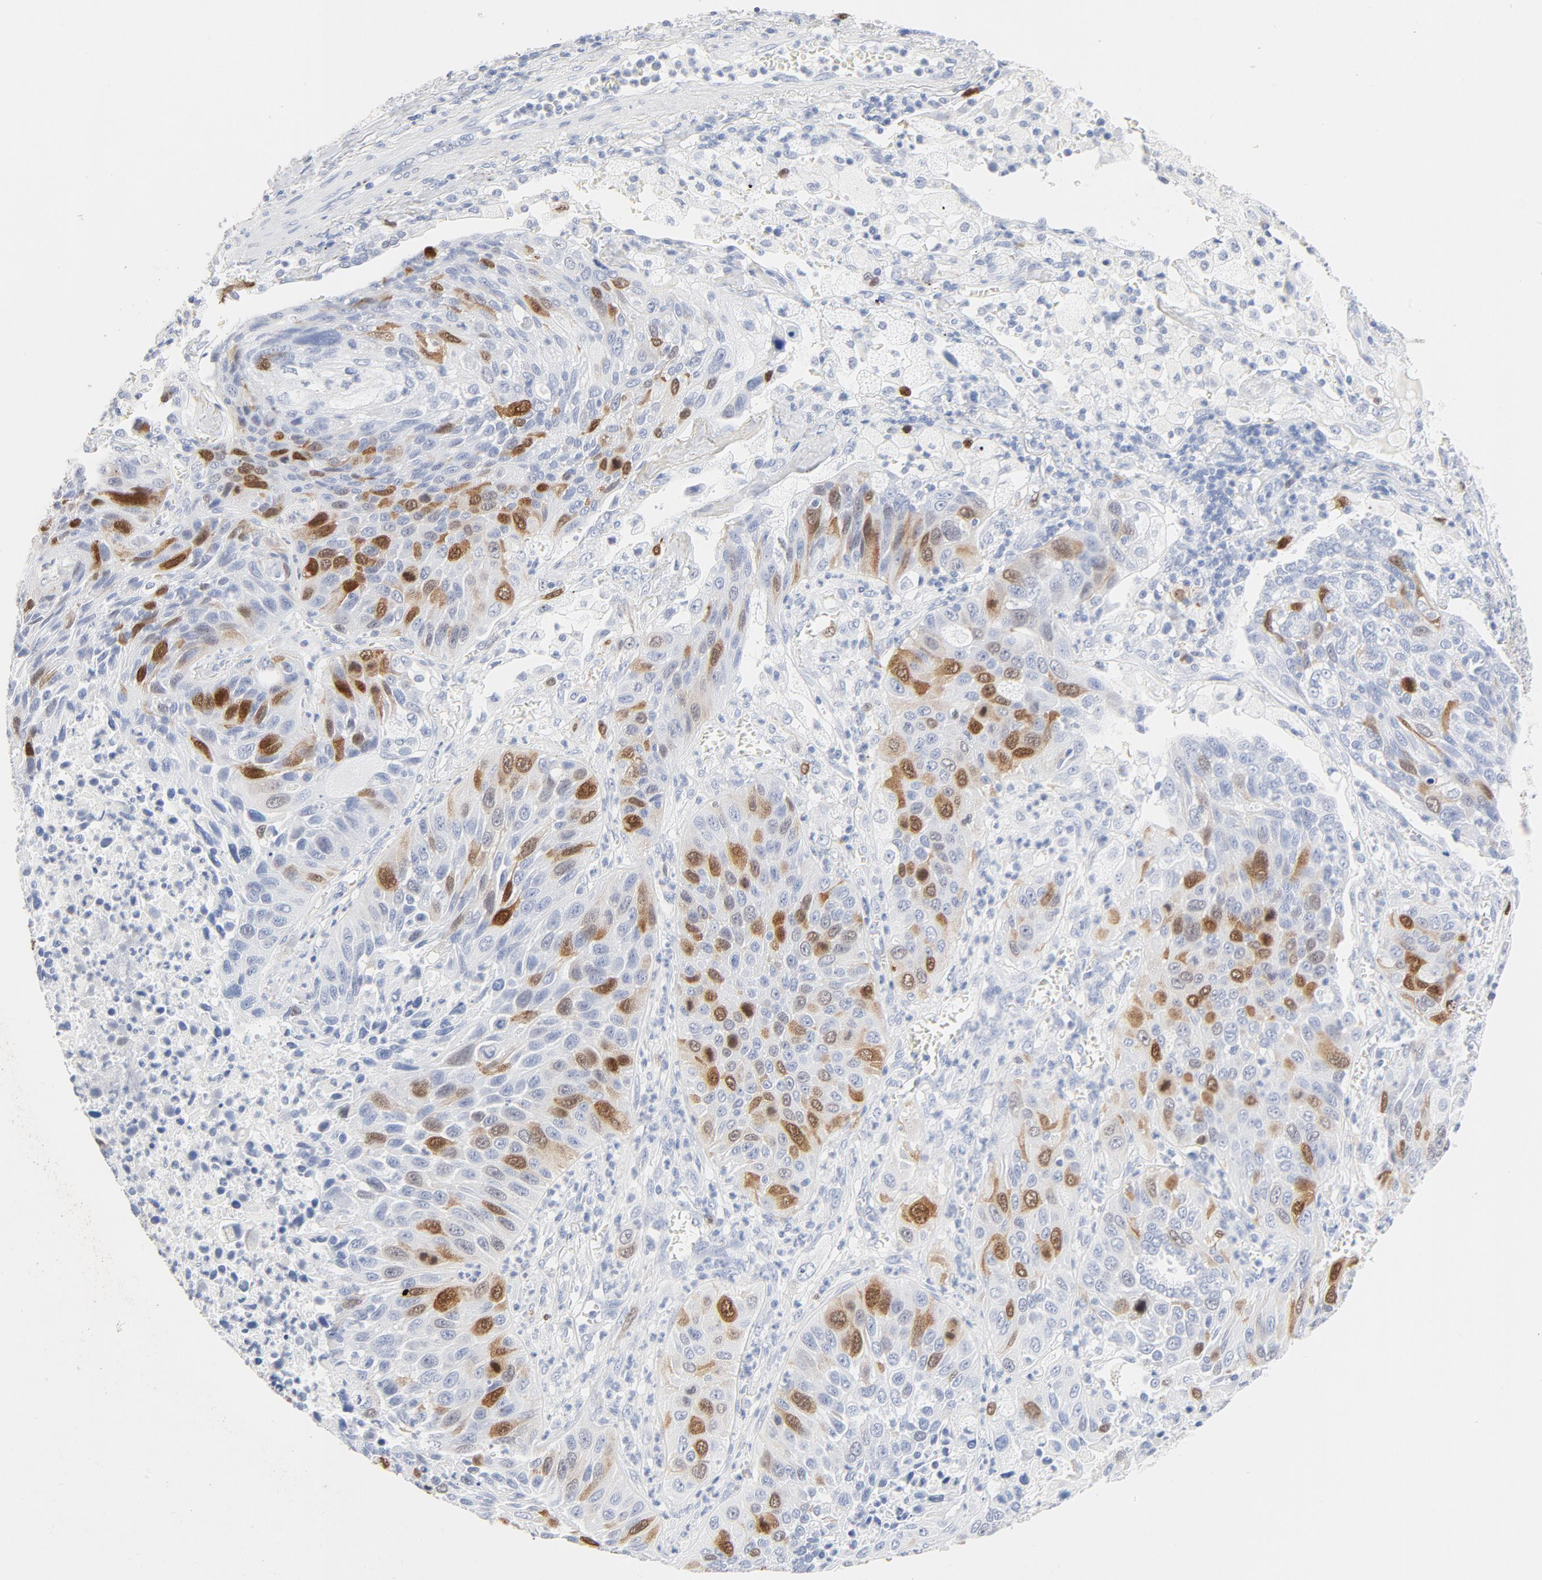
{"staining": {"intensity": "strong", "quantity": "25%-75%", "location": "cytoplasmic/membranous,nuclear"}, "tissue": "lung cancer", "cell_type": "Tumor cells", "image_type": "cancer", "snomed": [{"axis": "morphology", "description": "Squamous cell carcinoma, NOS"}, {"axis": "topography", "description": "Lung"}], "caption": "Protein staining of lung cancer (squamous cell carcinoma) tissue demonstrates strong cytoplasmic/membranous and nuclear staining in approximately 25%-75% of tumor cells.", "gene": "CDC20", "patient": {"sex": "female", "age": 76}}